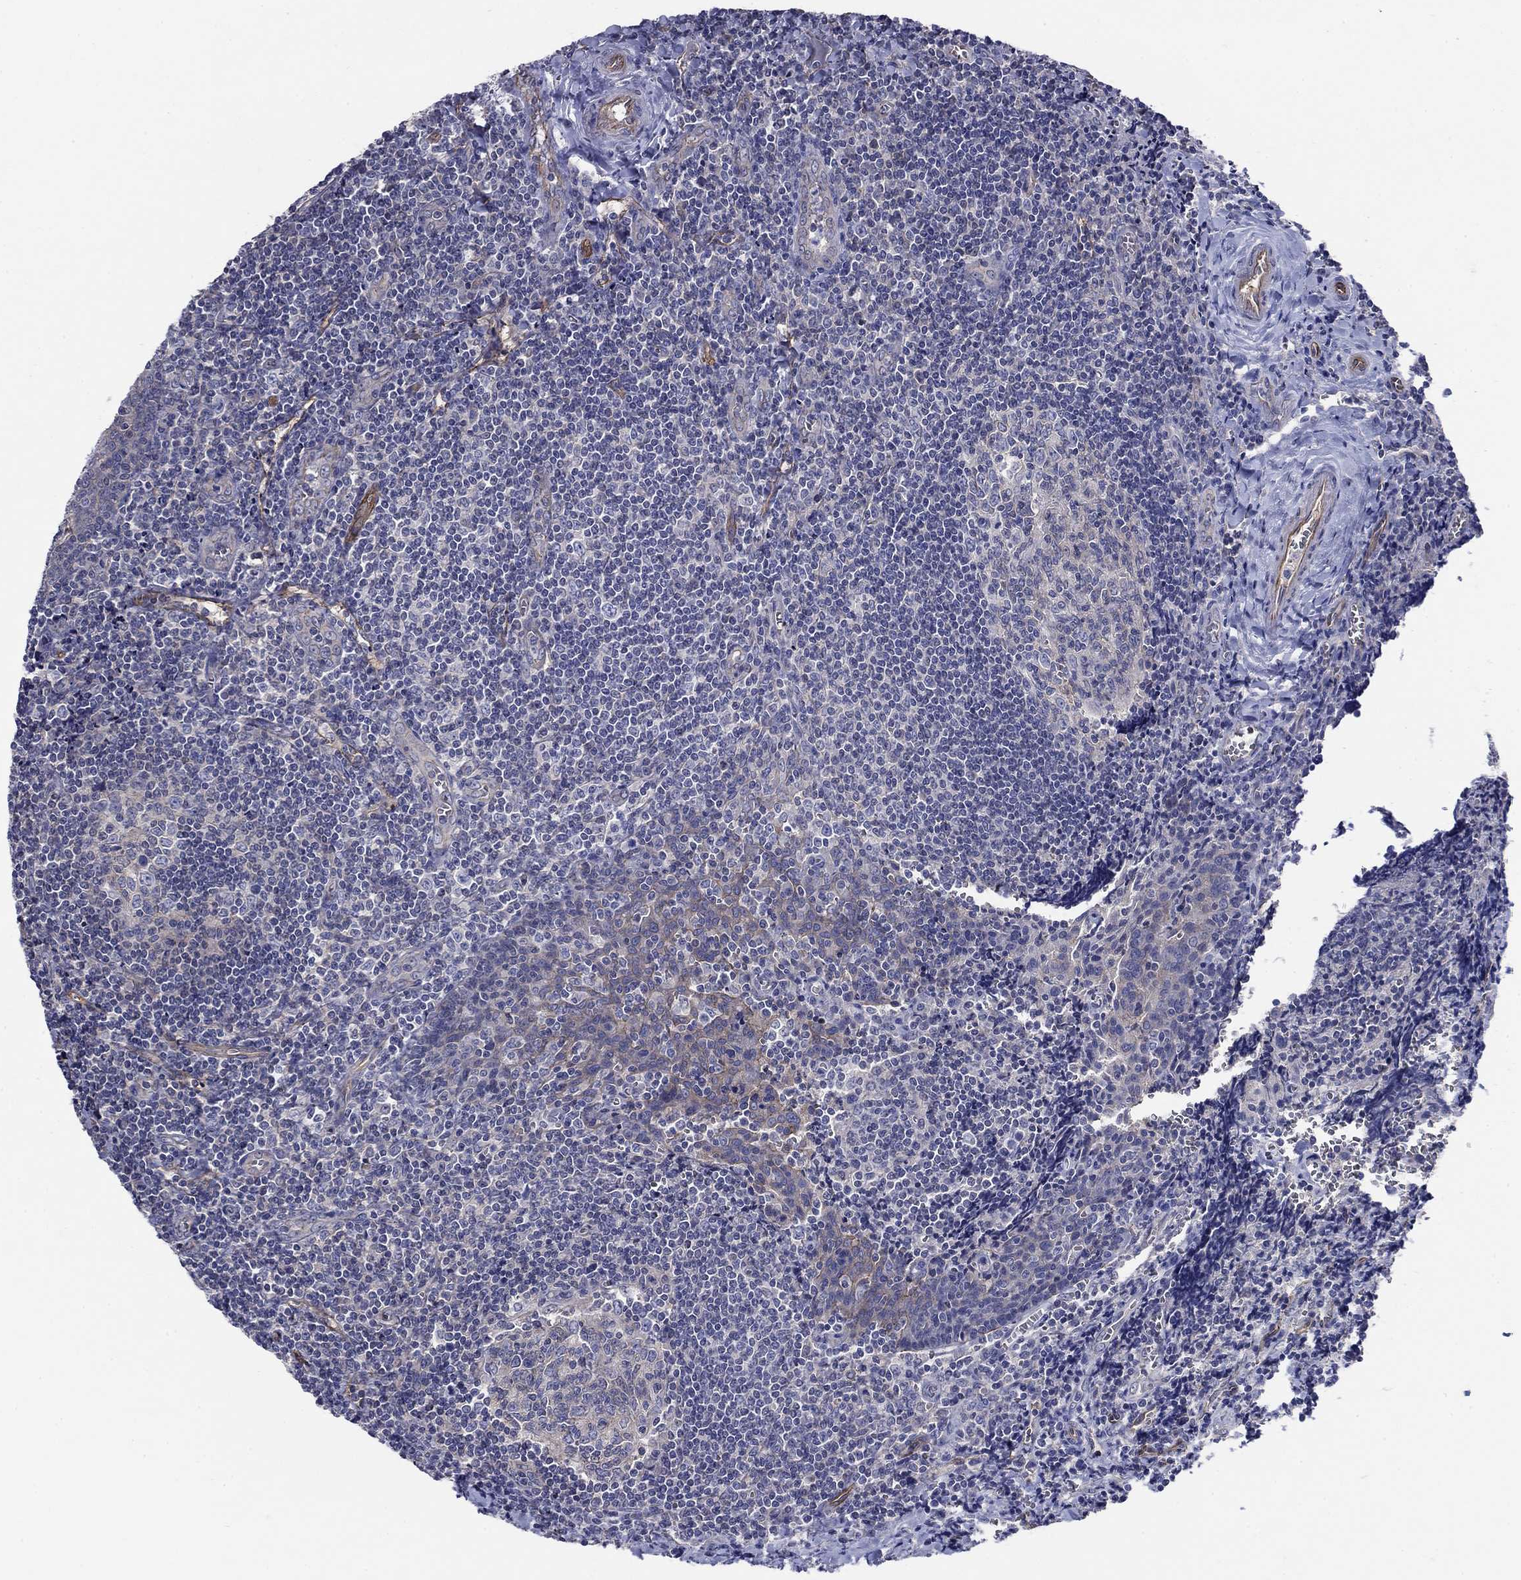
{"staining": {"intensity": "negative", "quantity": "none", "location": "none"}, "tissue": "tonsil", "cell_type": "Germinal center cells", "image_type": "normal", "snomed": [{"axis": "morphology", "description": "Normal tissue, NOS"}, {"axis": "morphology", "description": "Inflammation, NOS"}, {"axis": "topography", "description": "Tonsil"}], "caption": "DAB immunohistochemical staining of benign tonsil displays no significant staining in germinal center cells. (DAB IHC visualized using brightfield microscopy, high magnification).", "gene": "FLNC", "patient": {"sex": "female", "age": 31}}